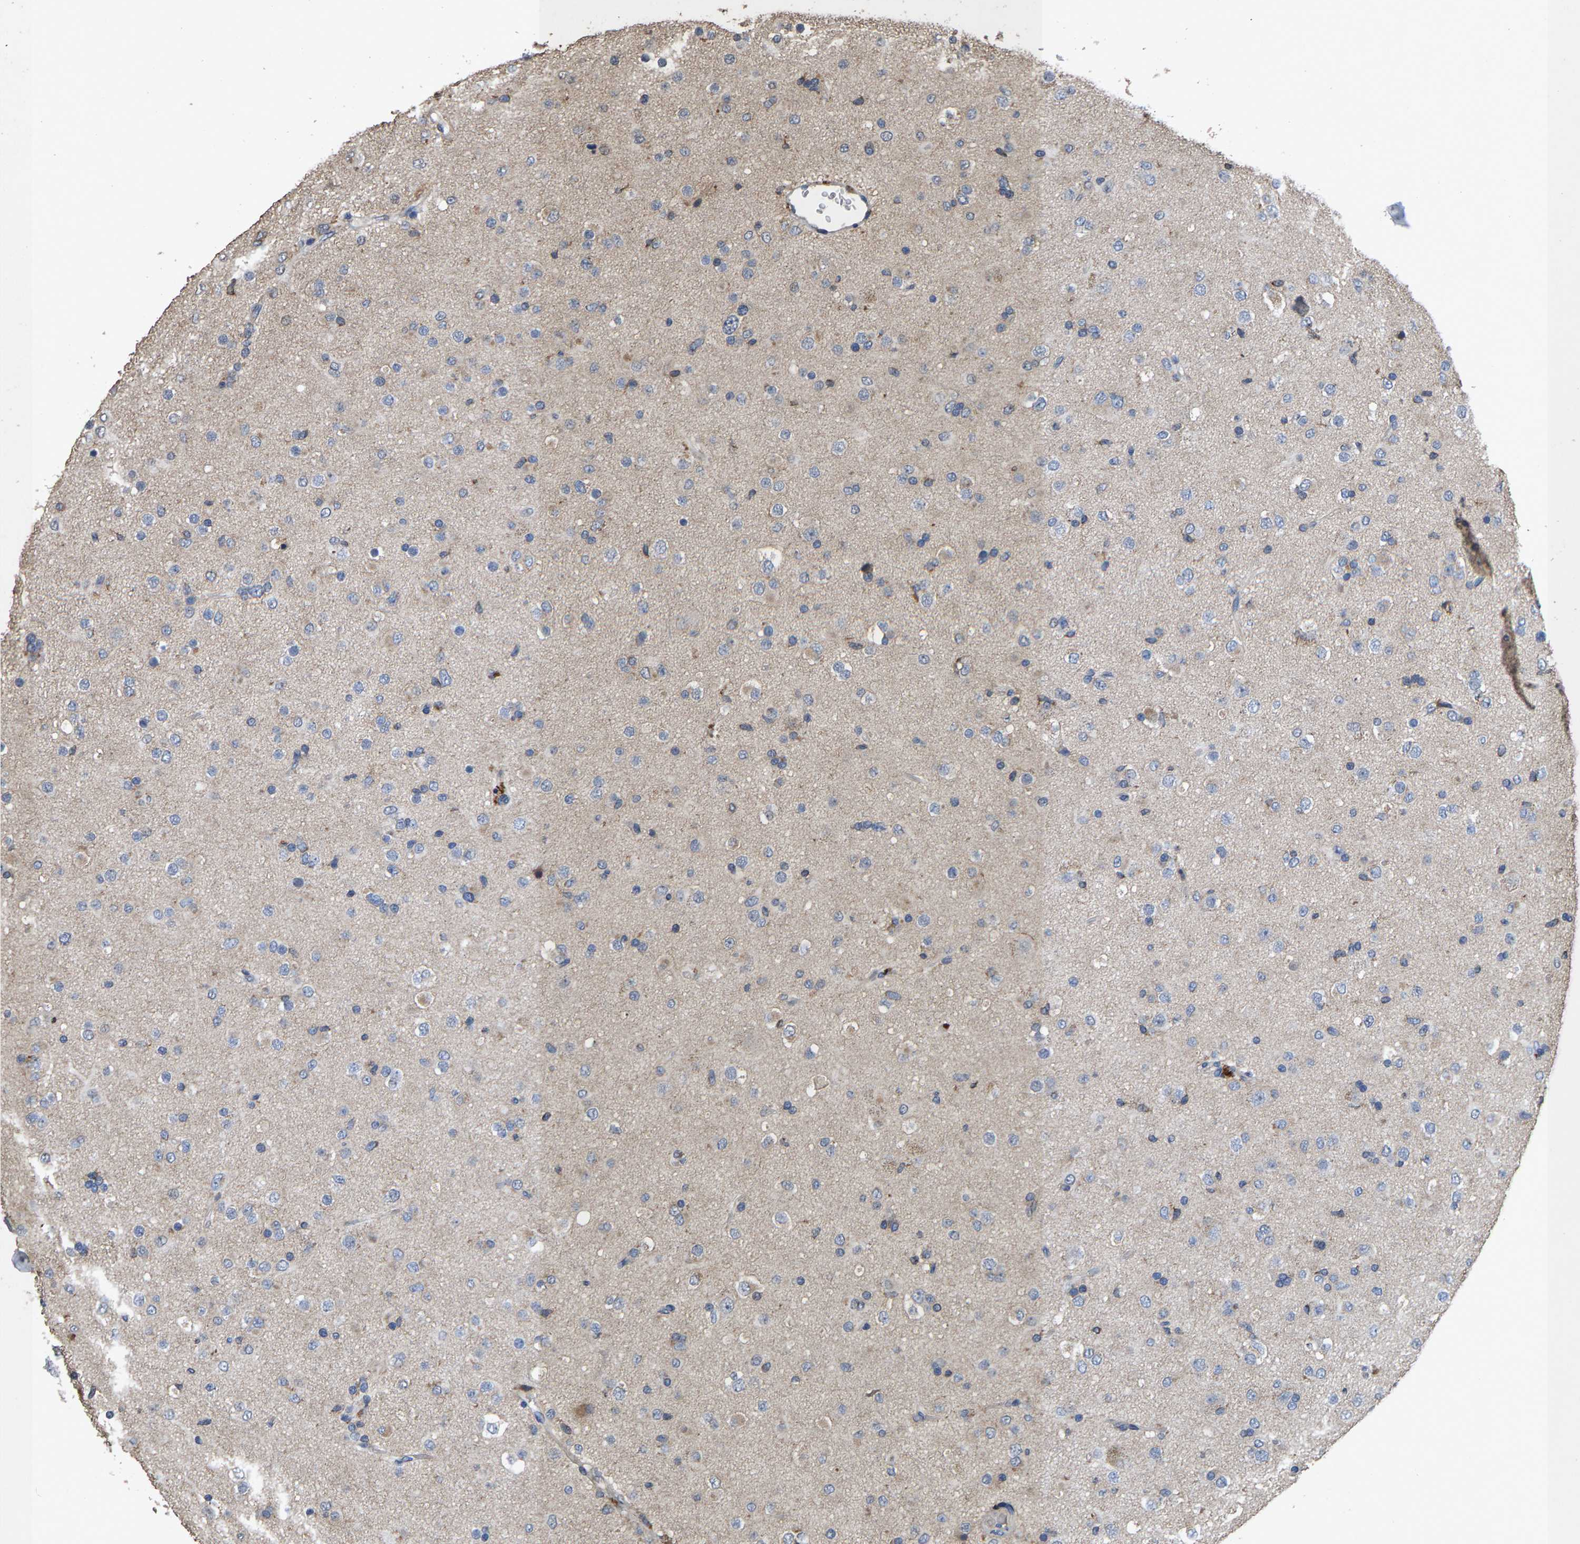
{"staining": {"intensity": "negative", "quantity": "none", "location": "none"}, "tissue": "glioma", "cell_type": "Tumor cells", "image_type": "cancer", "snomed": [{"axis": "morphology", "description": "Glioma, malignant, Low grade"}, {"axis": "topography", "description": "Brain"}], "caption": "An IHC photomicrograph of low-grade glioma (malignant) is shown. There is no staining in tumor cells of low-grade glioma (malignant).", "gene": "TDRKH", "patient": {"sex": "male", "age": 65}}